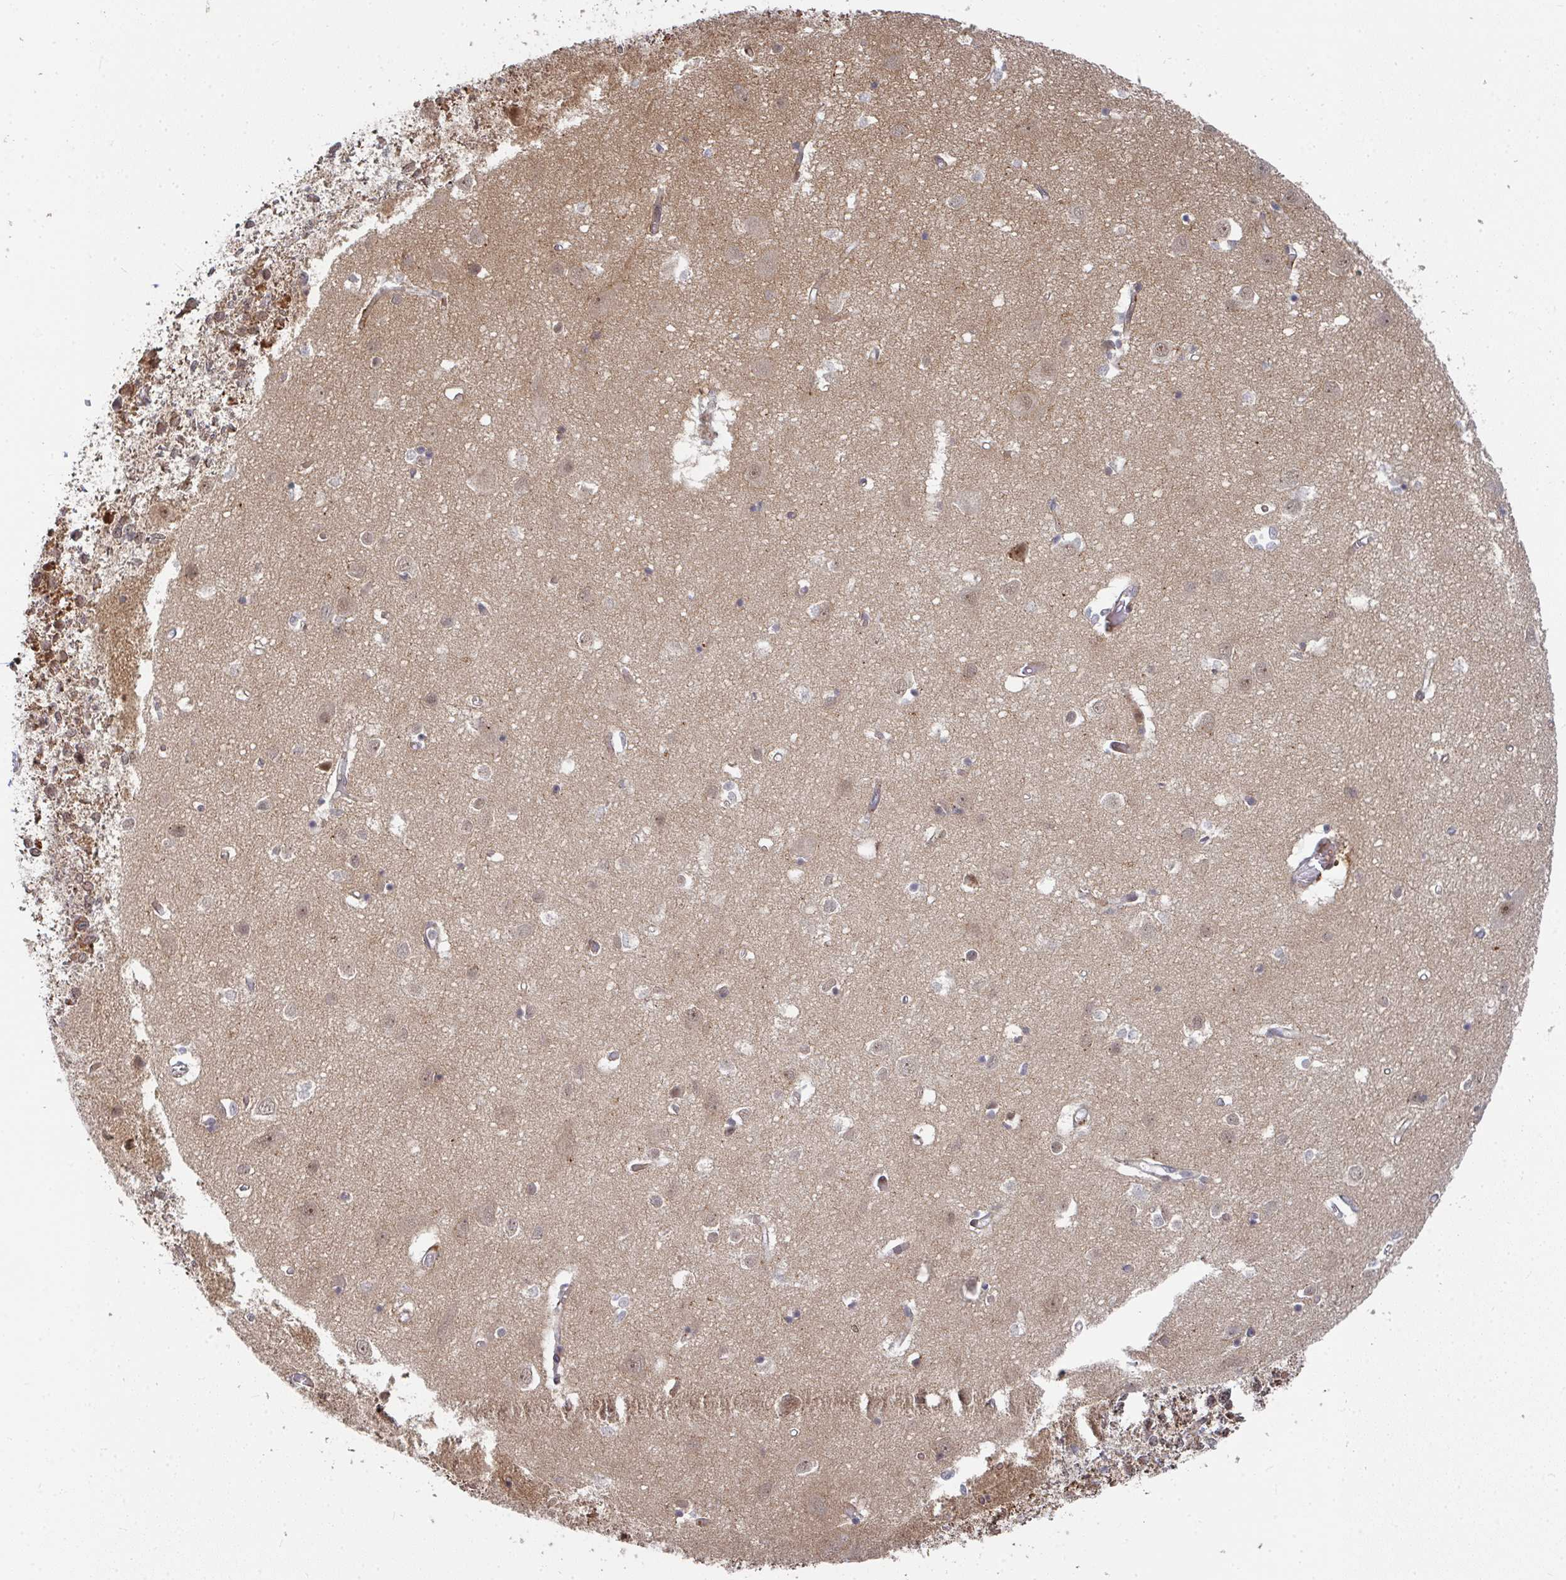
{"staining": {"intensity": "weak", "quantity": "25%-75%", "location": "cytoplasmic/membranous"}, "tissue": "cerebral cortex", "cell_type": "Endothelial cells", "image_type": "normal", "snomed": [{"axis": "morphology", "description": "Normal tissue, NOS"}, {"axis": "topography", "description": "Cerebral cortex"}], "caption": "About 25%-75% of endothelial cells in normal cerebral cortex show weak cytoplasmic/membranous protein positivity as visualized by brown immunohistochemical staining.", "gene": "RBBP5", "patient": {"sex": "male", "age": 70}}